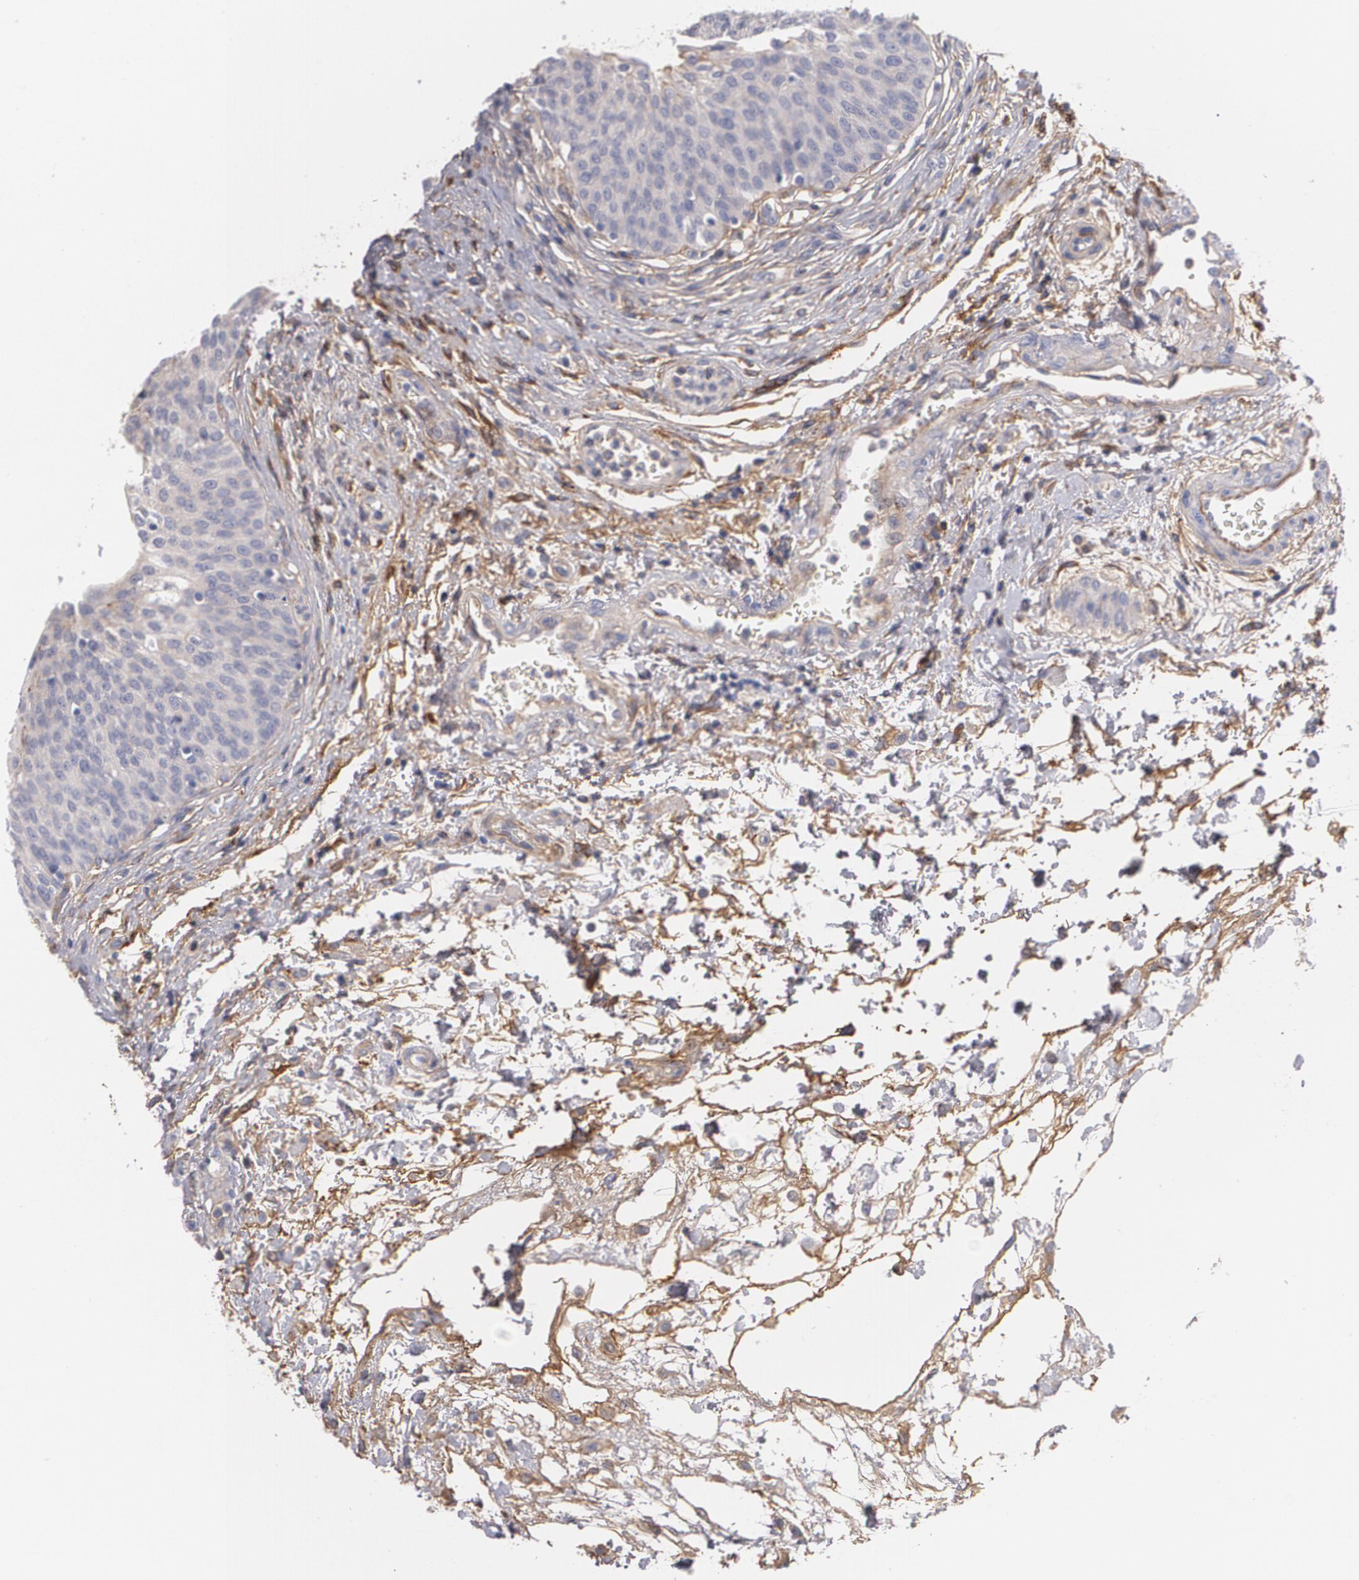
{"staining": {"intensity": "moderate", "quantity": "<25%", "location": "cytoplasmic/membranous"}, "tissue": "urinary bladder", "cell_type": "Urothelial cells", "image_type": "normal", "snomed": [{"axis": "morphology", "description": "Normal tissue, NOS"}, {"axis": "topography", "description": "Smooth muscle"}, {"axis": "topography", "description": "Urinary bladder"}], "caption": "Immunohistochemical staining of benign urinary bladder displays moderate cytoplasmic/membranous protein positivity in about <25% of urothelial cells.", "gene": "FBLN1", "patient": {"sex": "male", "age": 35}}